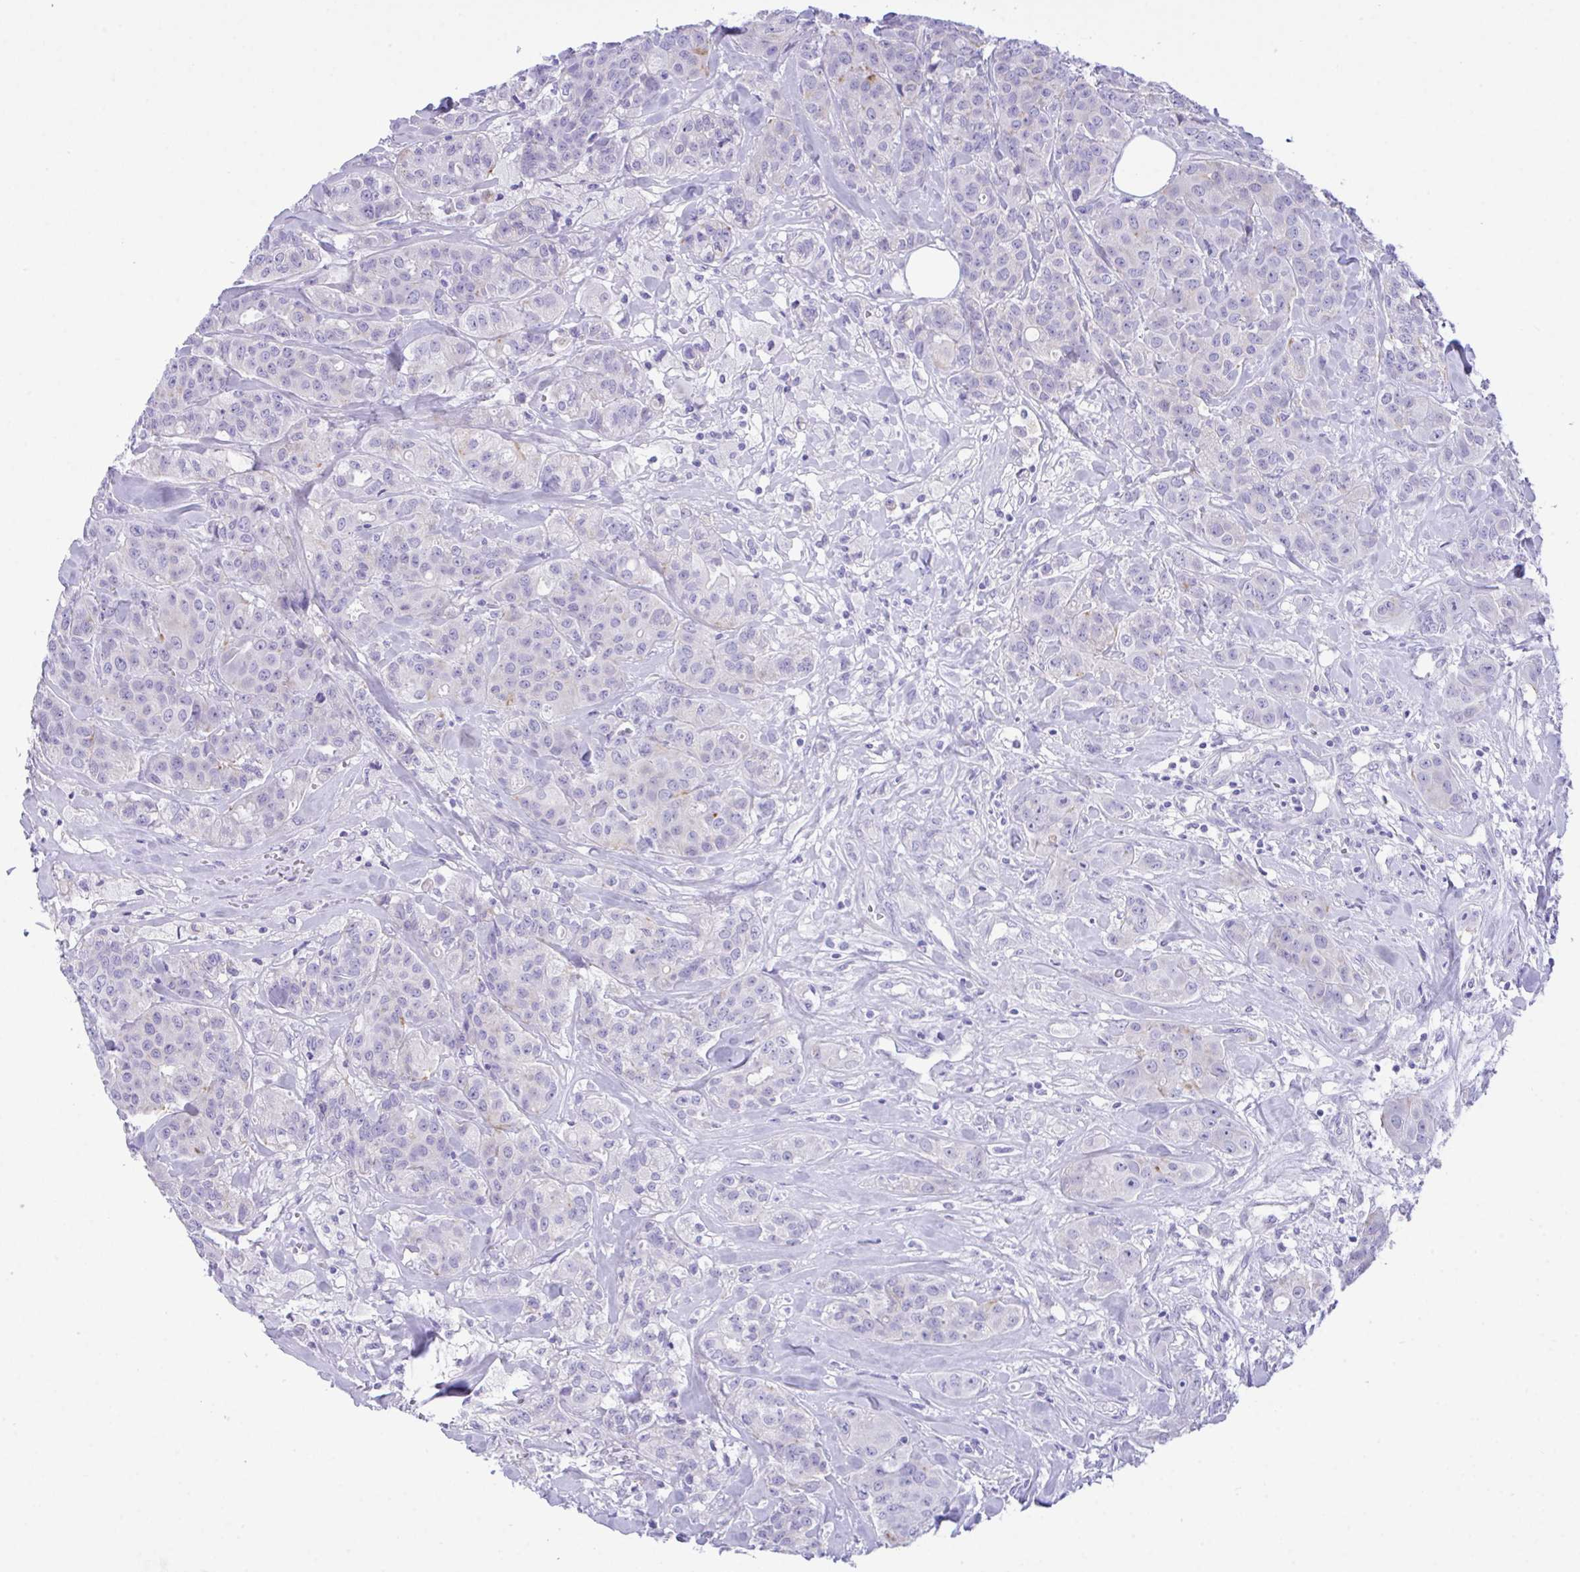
{"staining": {"intensity": "negative", "quantity": "none", "location": "none"}, "tissue": "breast cancer", "cell_type": "Tumor cells", "image_type": "cancer", "snomed": [{"axis": "morphology", "description": "Normal tissue, NOS"}, {"axis": "morphology", "description": "Duct carcinoma"}, {"axis": "topography", "description": "Breast"}], "caption": "Breast cancer (invasive ductal carcinoma) was stained to show a protein in brown. There is no significant staining in tumor cells.", "gene": "TMEM106B", "patient": {"sex": "female", "age": 43}}